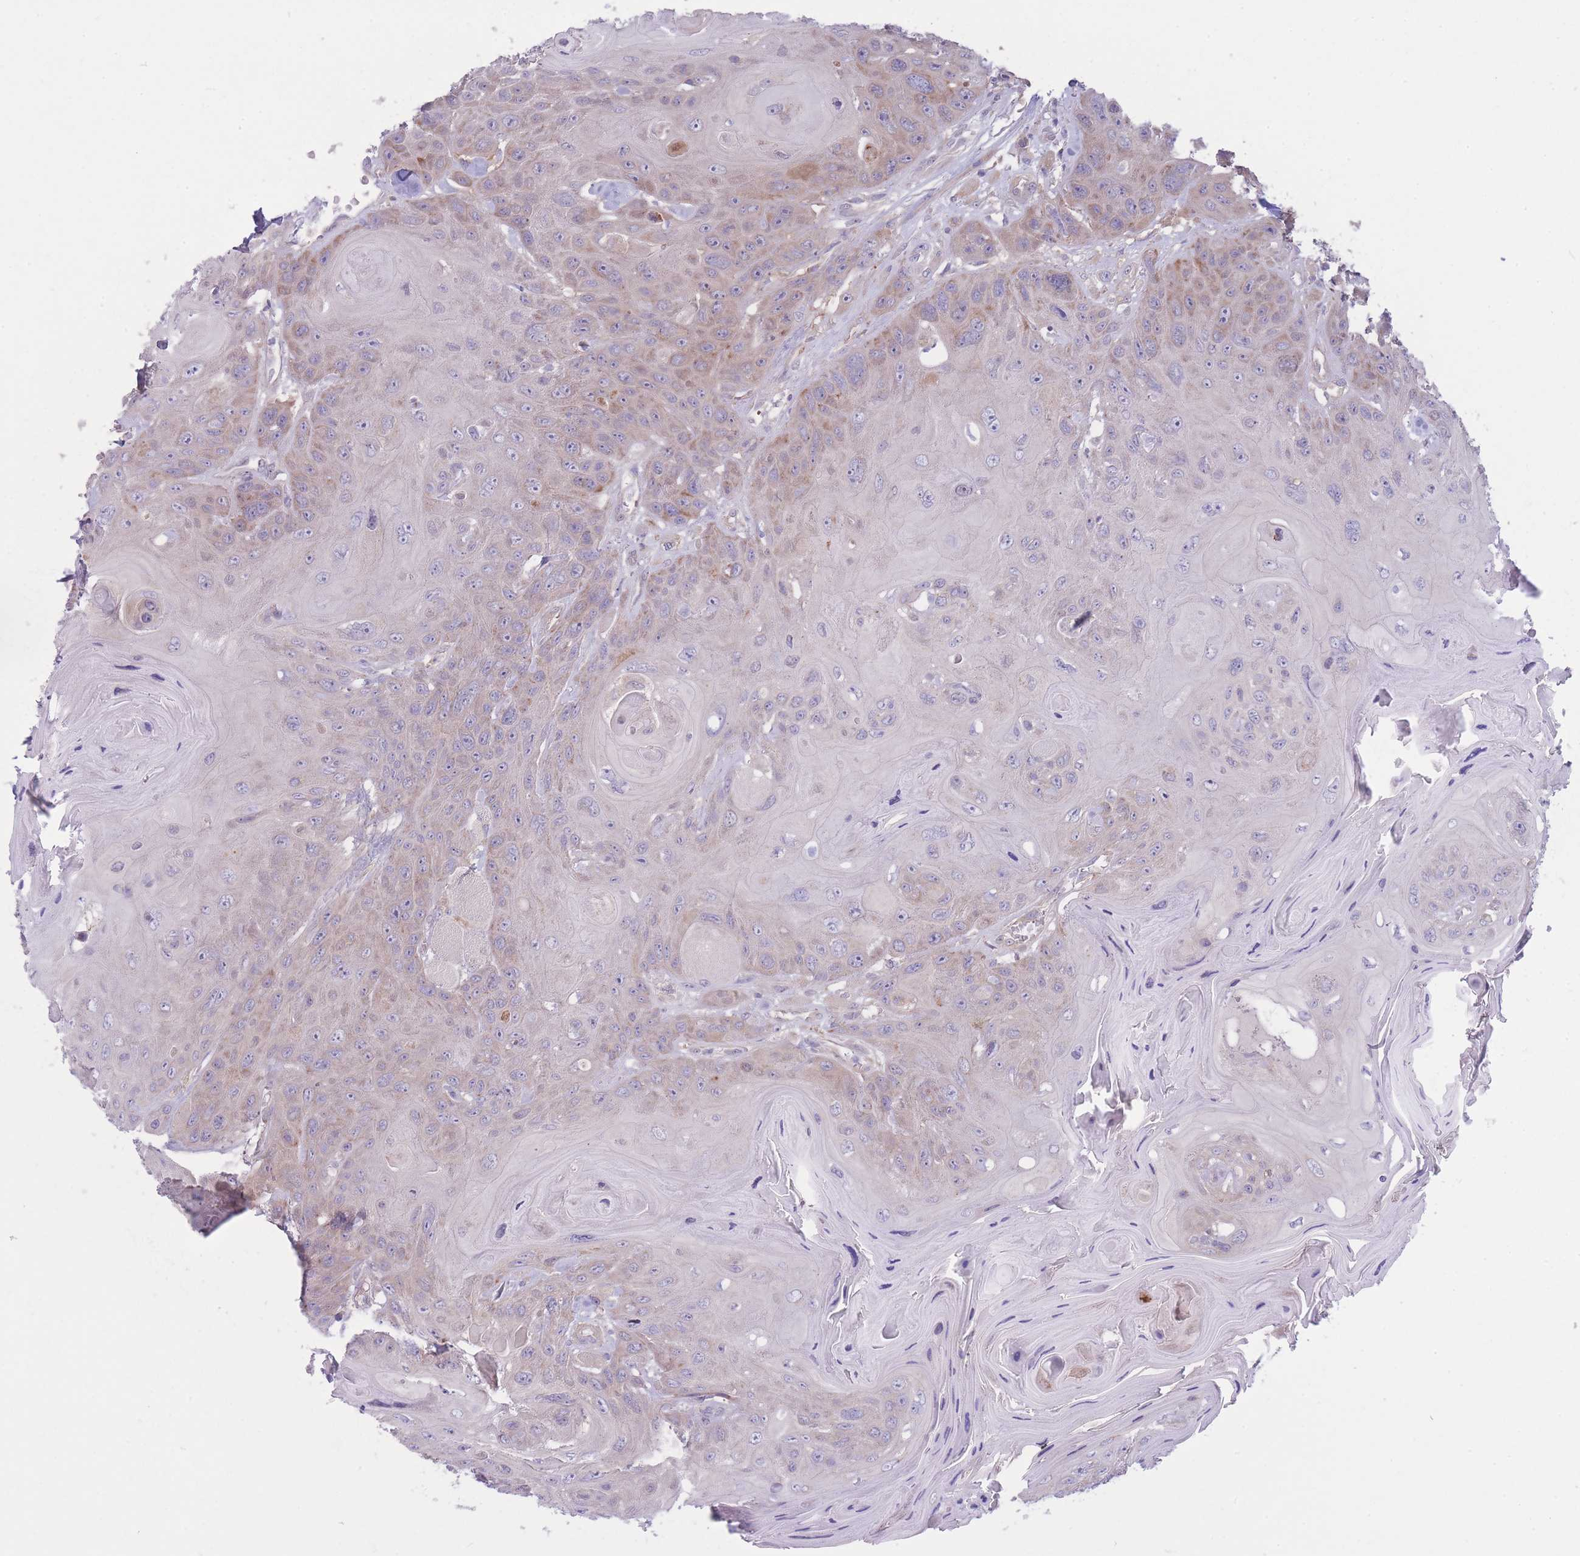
{"staining": {"intensity": "moderate", "quantity": "25%-75%", "location": "cytoplasmic/membranous"}, "tissue": "head and neck cancer", "cell_type": "Tumor cells", "image_type": "cancer", "snomed": [{"axis": "morphology", "description": "Squamous cell carcinoma, NOS"}, {"axis": "topography", "description": "Head-Neck"}], "caption": "A photomicrograph of human head and neck cancer stained for a protein exhibits moderate cytoplasmic/membranous brown staining in tumor cells.", "gene": "CCT6B", "patient": {"sex": "female", "age": 59}}